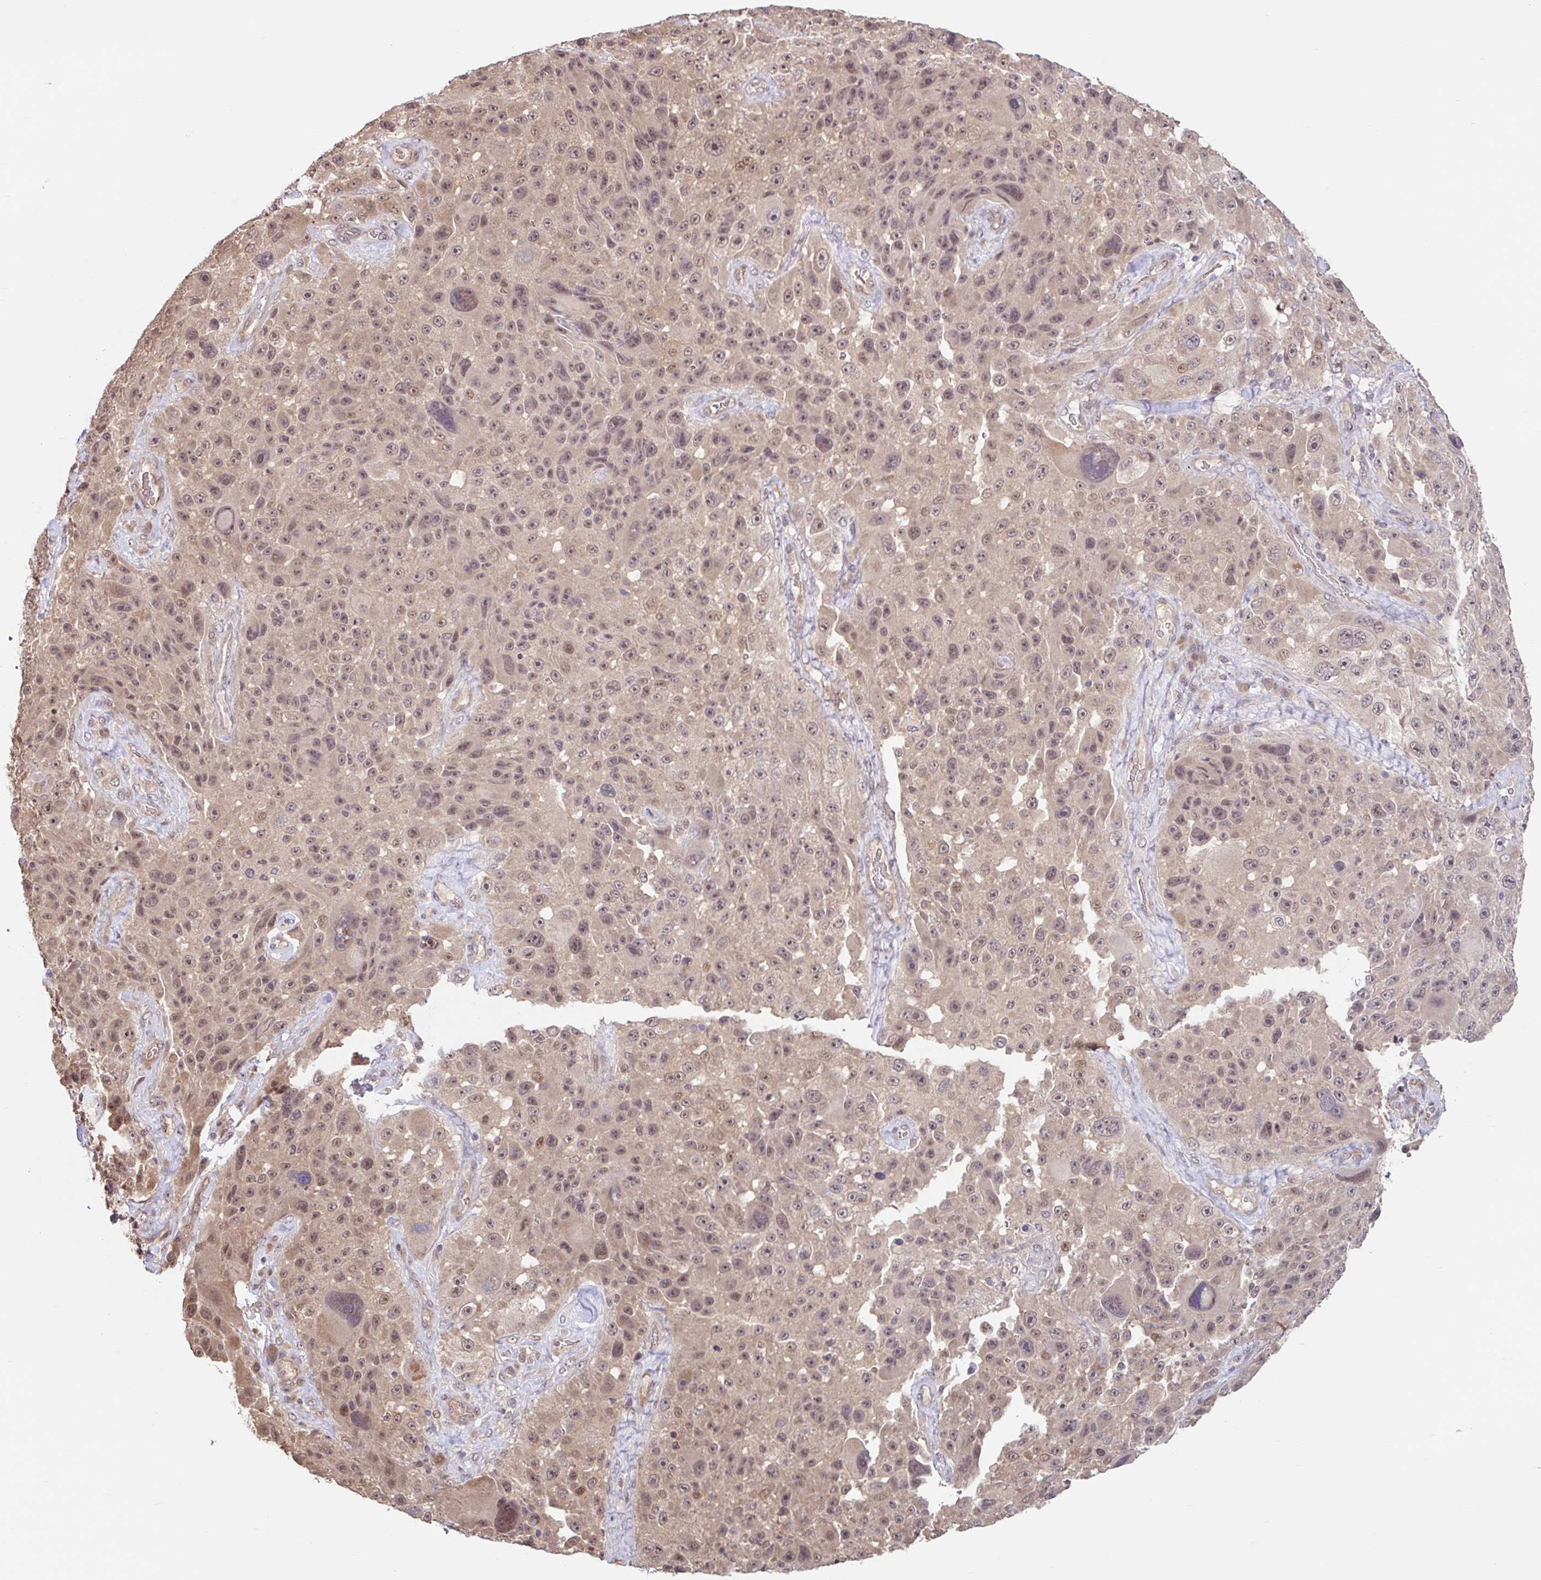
{"staining": {"intensity": "moderate", "quantity": ">75%", "location": "nuclear"}, "tissue": "melanoma", "cell_type": "Tumor cells", "image_type": "cancer", "snomed": [{"axis": "morphology", "description": "Malignant melanoma, Metastatic site"}, {"axis": "topography", "description": "Lymph node"}], "caption": "There is medium levels of moderate nuclear expression in tumor cells of melanoma, as demonstrated by immunohistochemical staining (brown color).", "gene": "STYXL1", "patient": {"sex": "male", "age": 62}}